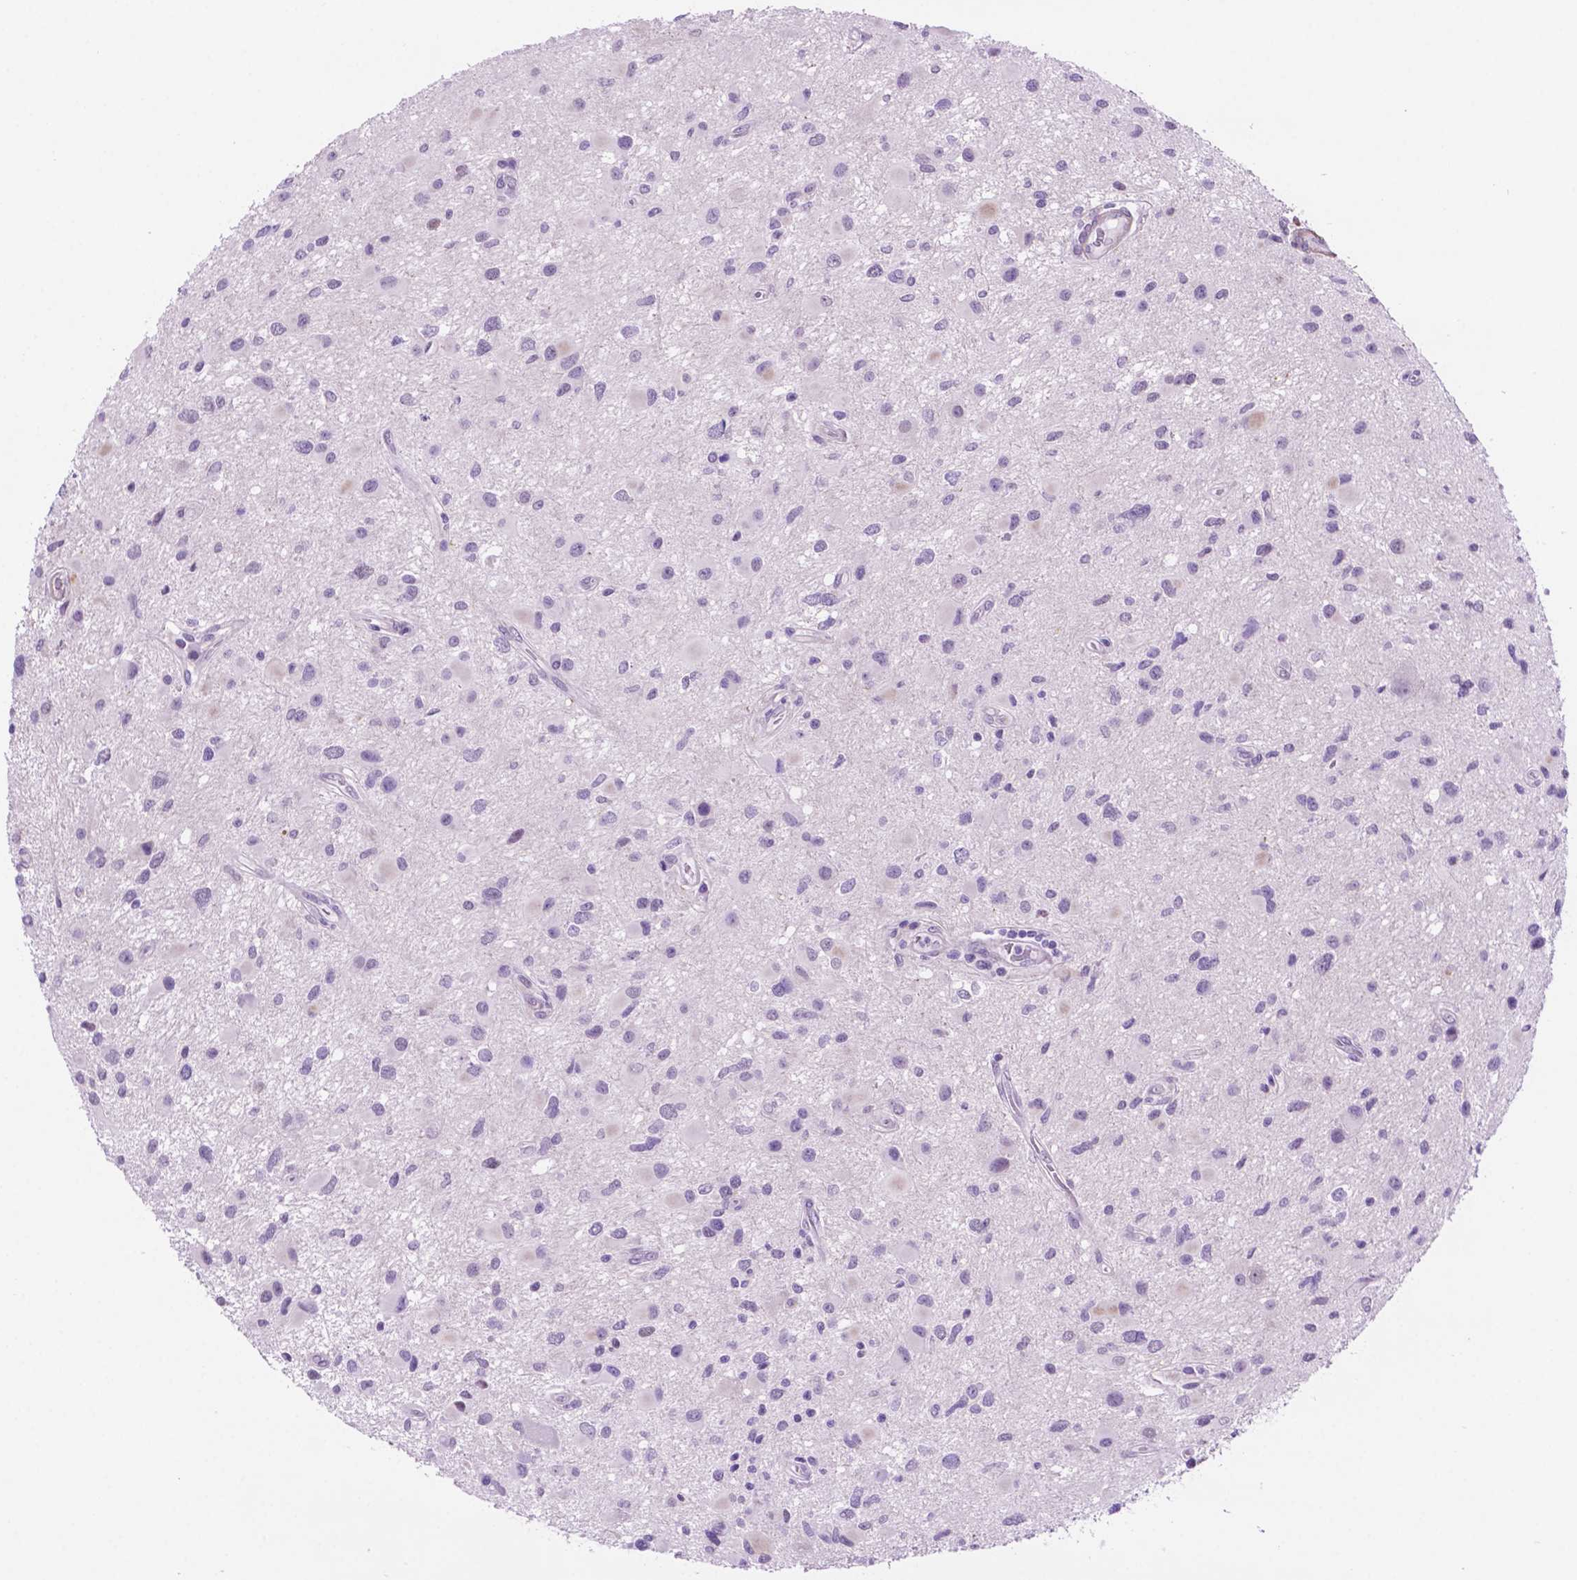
{"staining": {"intensity": "negative", "quantity": "none", "location": "none"}, "tissue": "glioma", "cell_type": "Tumor cells", "image_type": "cancer", "snomed": [{"axis": "morphology", "description": "Glioma, malignant, Low grade"}, {"axis": "topography", "description": "Brain"}], "caption": "Immunohistochemistry photomicrograph of neoplastic tissue: glioma stained with DAB (3,3'-diaminobenzidine) reveals no significant protein expression in tumor cells. (DAB immunohistochemistry (IHC) visualized using brightfield microscopy, high magnification).", "gene": "ACY3", "patient": {"sex": "female", "age": 32}}